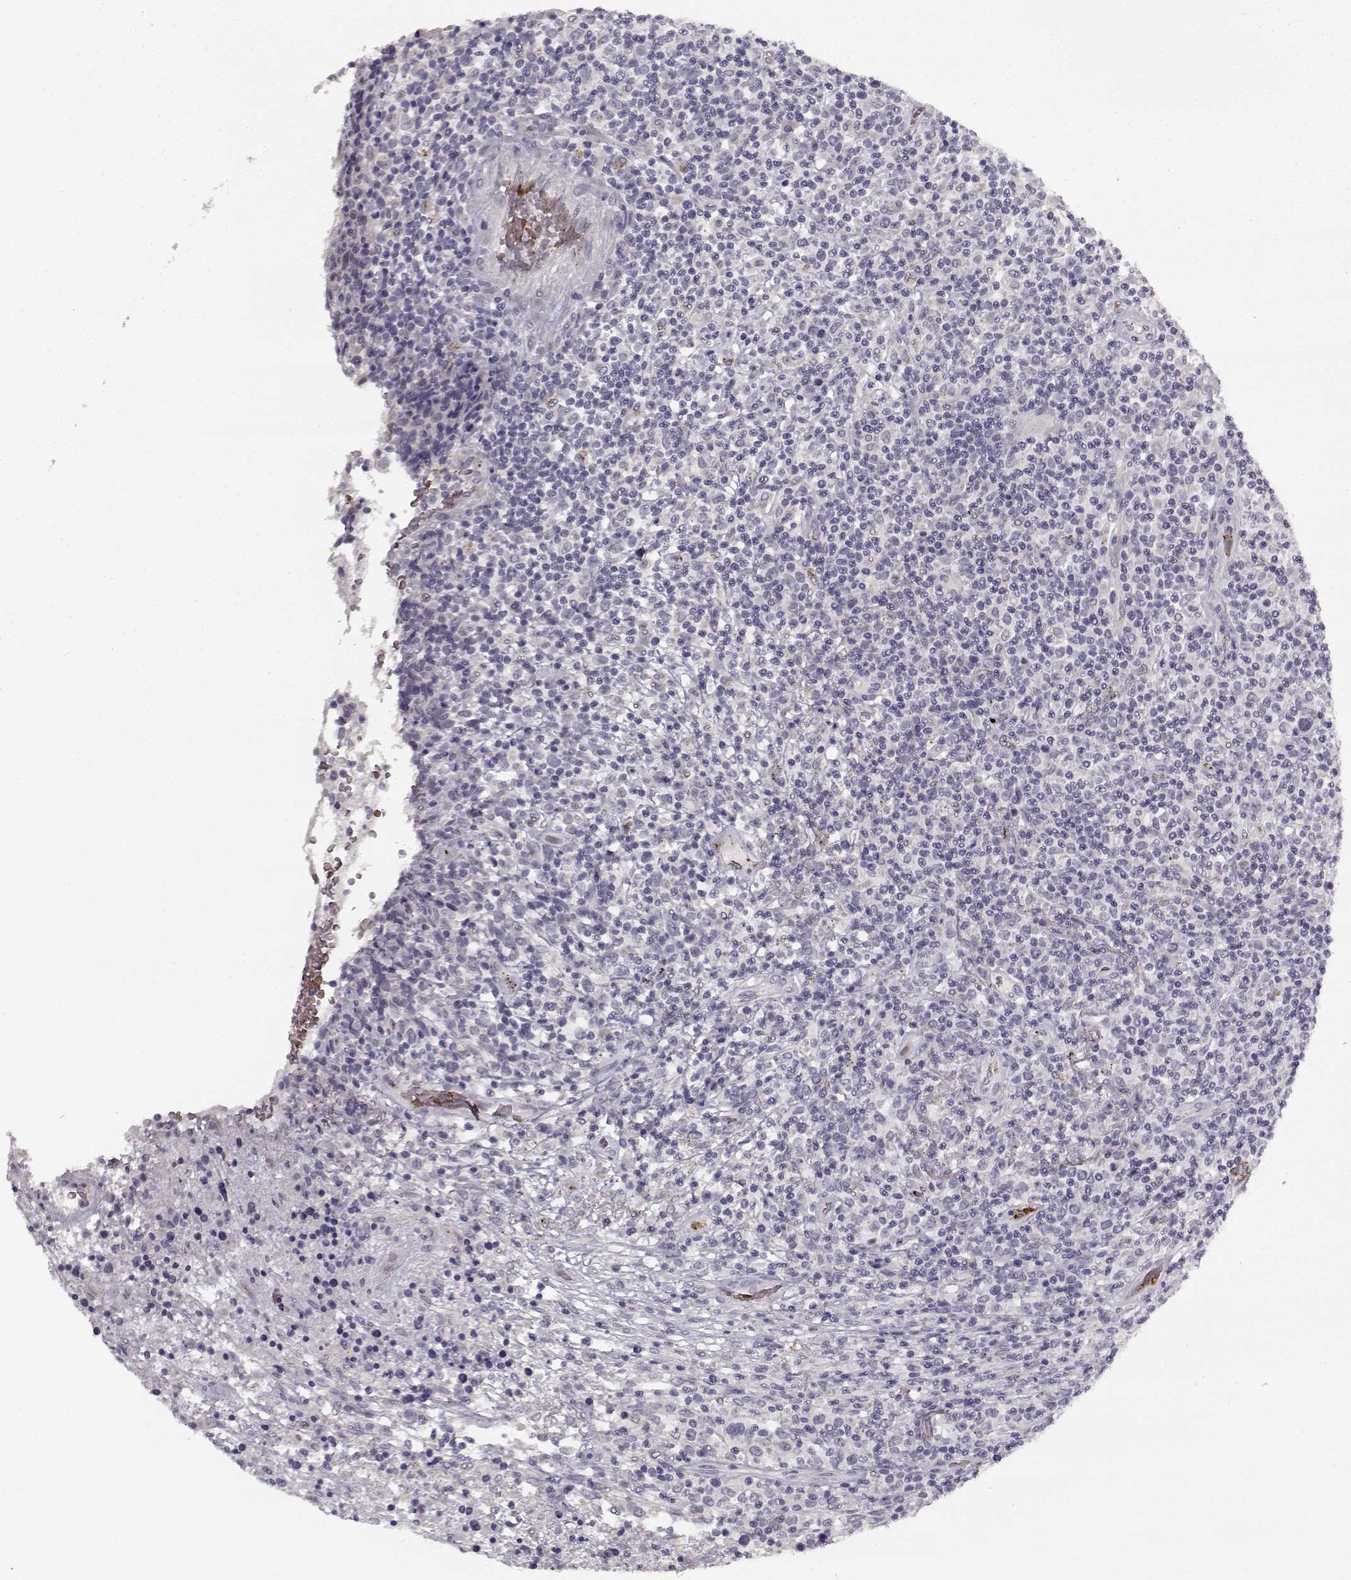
{"staining": {"intensity": "negative", "quantity": "none", "location": "none"}, "tissue": "lymphoma", "cell_type": "Tumor cells", "image_type": "cancer", "snomed": [{"axis": "morphology", "description": "Malignant lymphoma, non-Hodgkin's type, High grade"}, {"axis": "topography", "description": "Lung"}], "caption": "Immunohistochemistry (IHC) micrograph of neoplastic tissue: high-grade malignant lymphoma, non-Hodgkin's type stained with DAB (3,3'-diaminobenzidine) exhibits no significant protein expression in tumor cells.", "gene": "SNCA", "patient": {"sex": "male", "age": 79}}